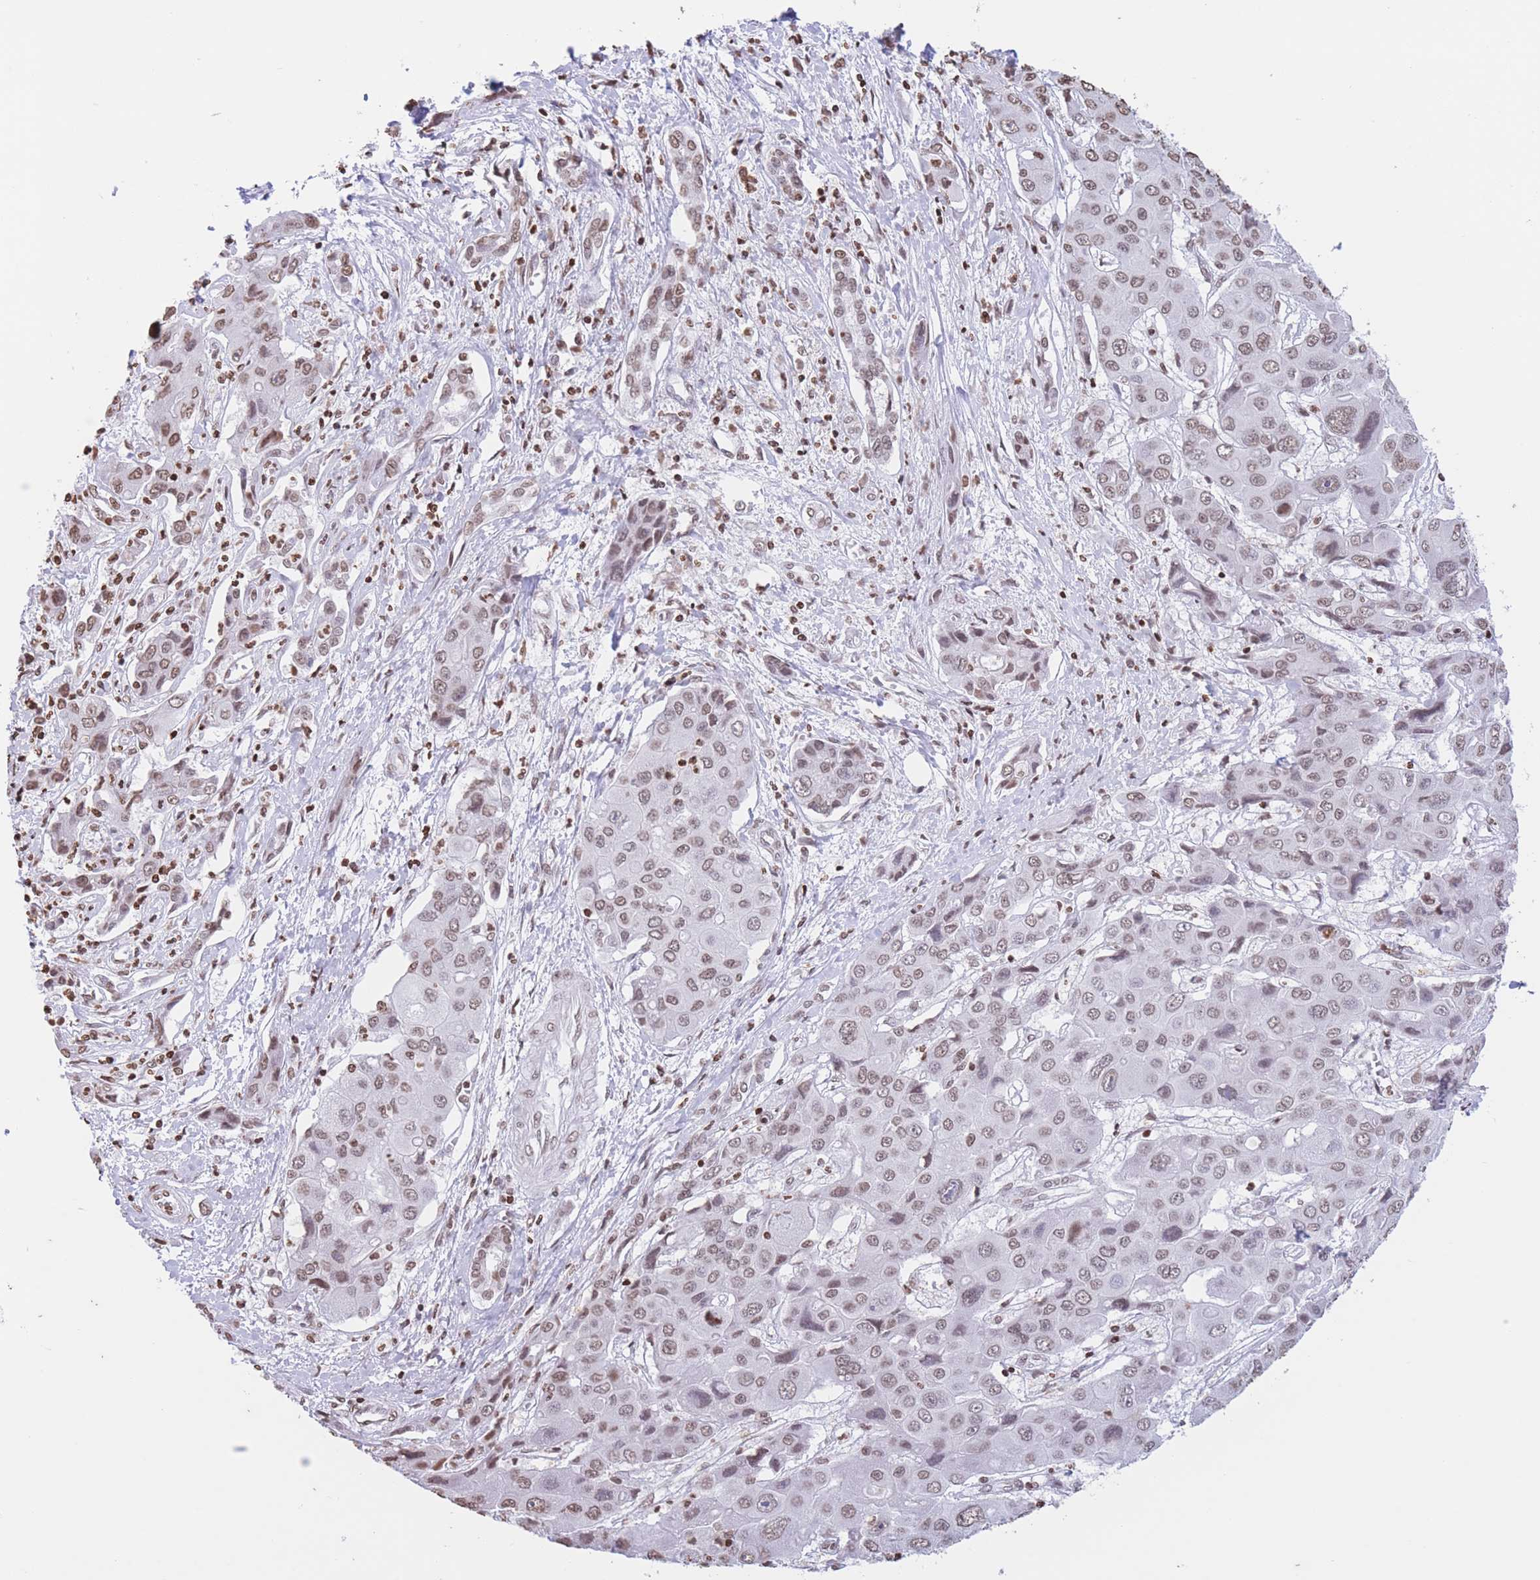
{"staining": {"intensity": "moderate", "quantity": ">75%", "location": "nuclear"}, "tissue": "liver cancer", "cell_type": "Tumor cells", "image_type": "cancer", "snomed": [{"axis": "morphology", "description": "Cholangiocarcinoma"}, {"axis": "topography", "description": "Liver"}], "caption": "Immunohistochemical staining of cholangiocarcinoma (liver) demonstrates medium levels of moderate nuclear protein expression in approximately >75% of tumor cells.", "gene": "H2BC11", "patient": {"sex": "male", "age": 67}}